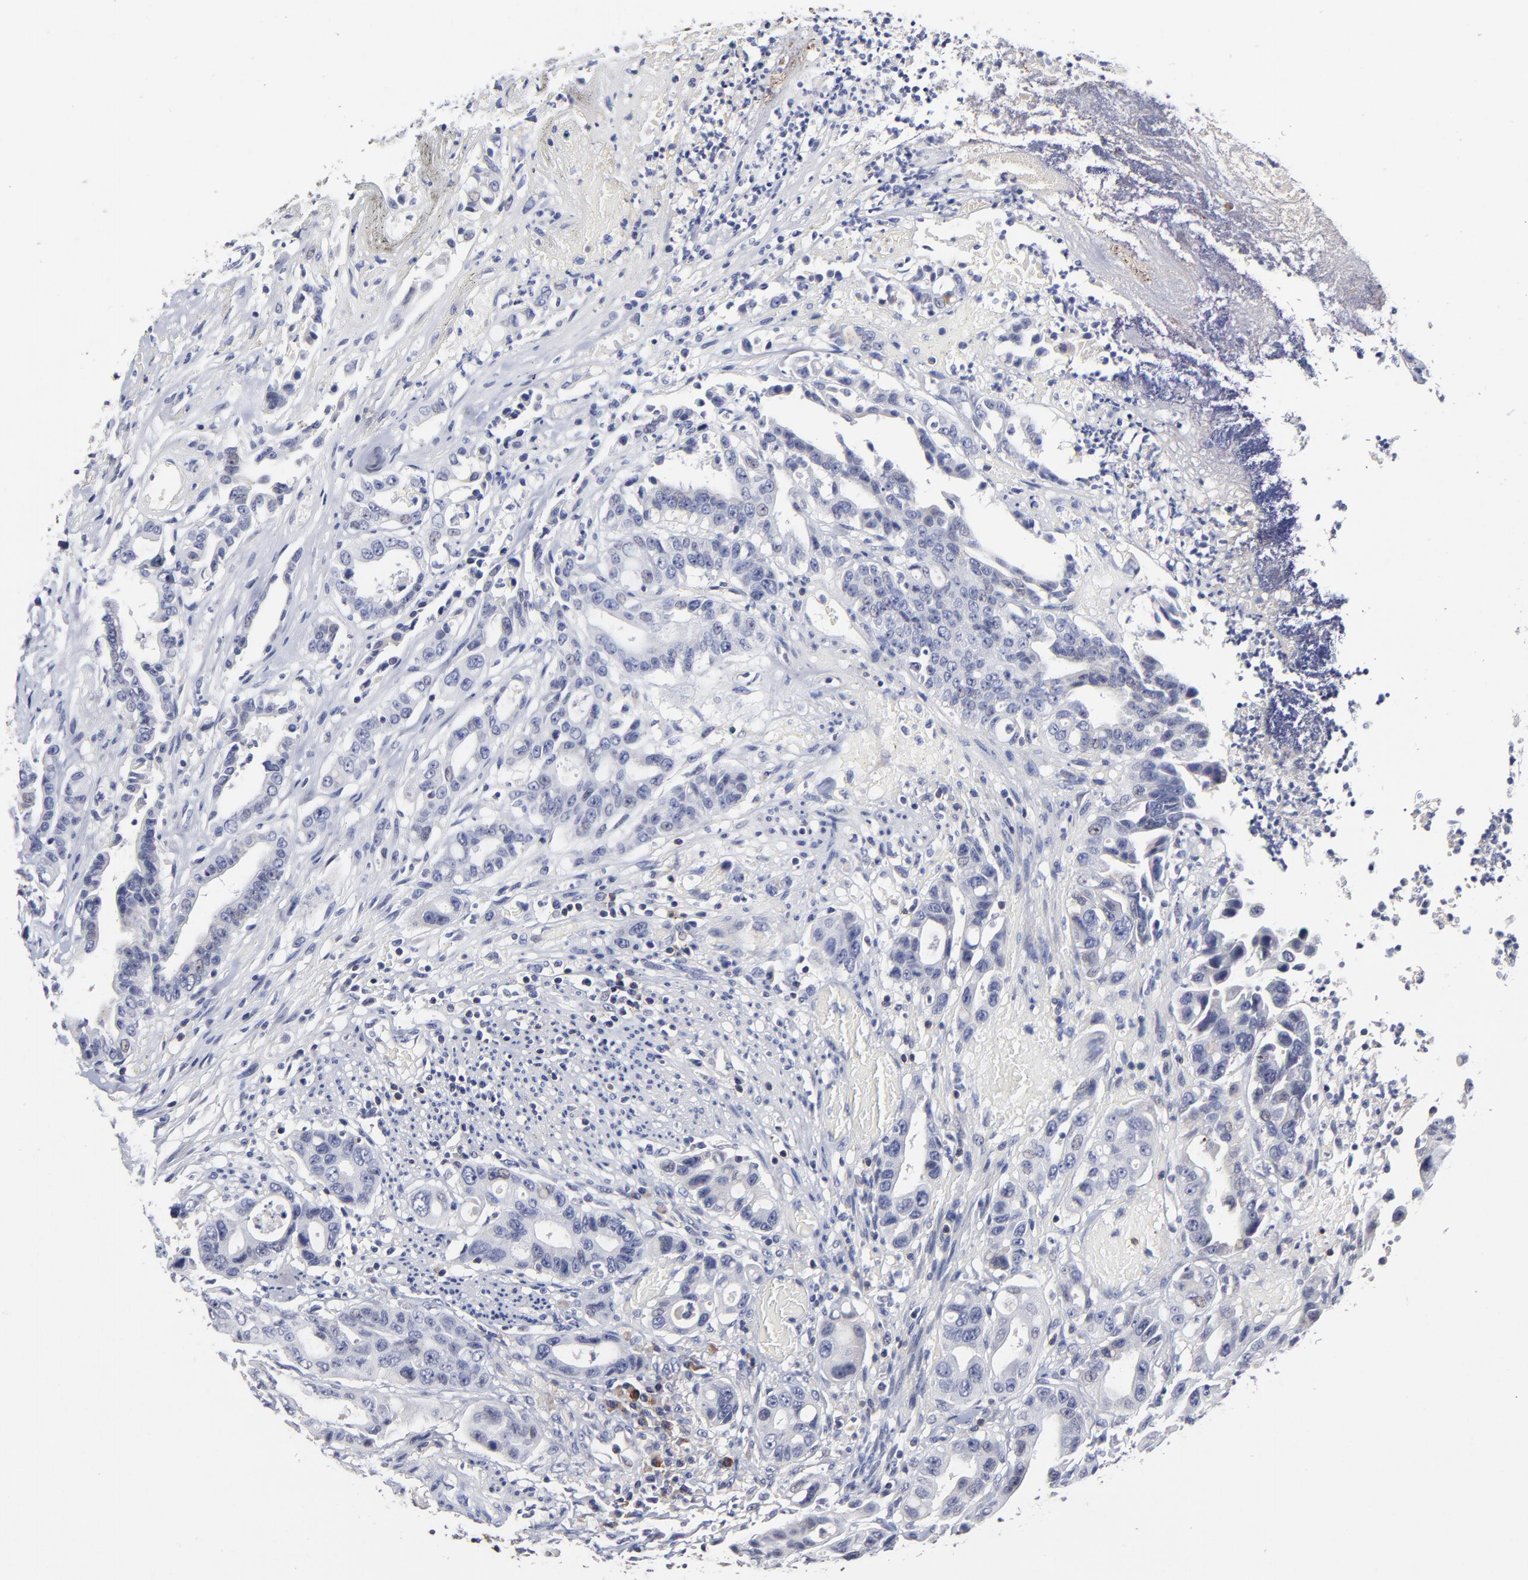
{"staining": {"intensity": "negative", "quantity": "none", "location": "none"}, "tissue": "colorectal cancer", "cell_type": "Tumor cells", "image_type": "cancer", "snomed": [{"axis": "morphology", "description": "Adenocarcinoma, NOS"}, {"axis": "topography", "description": "Colon"}], "caption": "Human colorectal adenocarcinoma stained for a protein using IHC demonstrates no expression in tumor cells.", "gene": "TRAT1", "patient": {"sex": "female", "age": 70}}